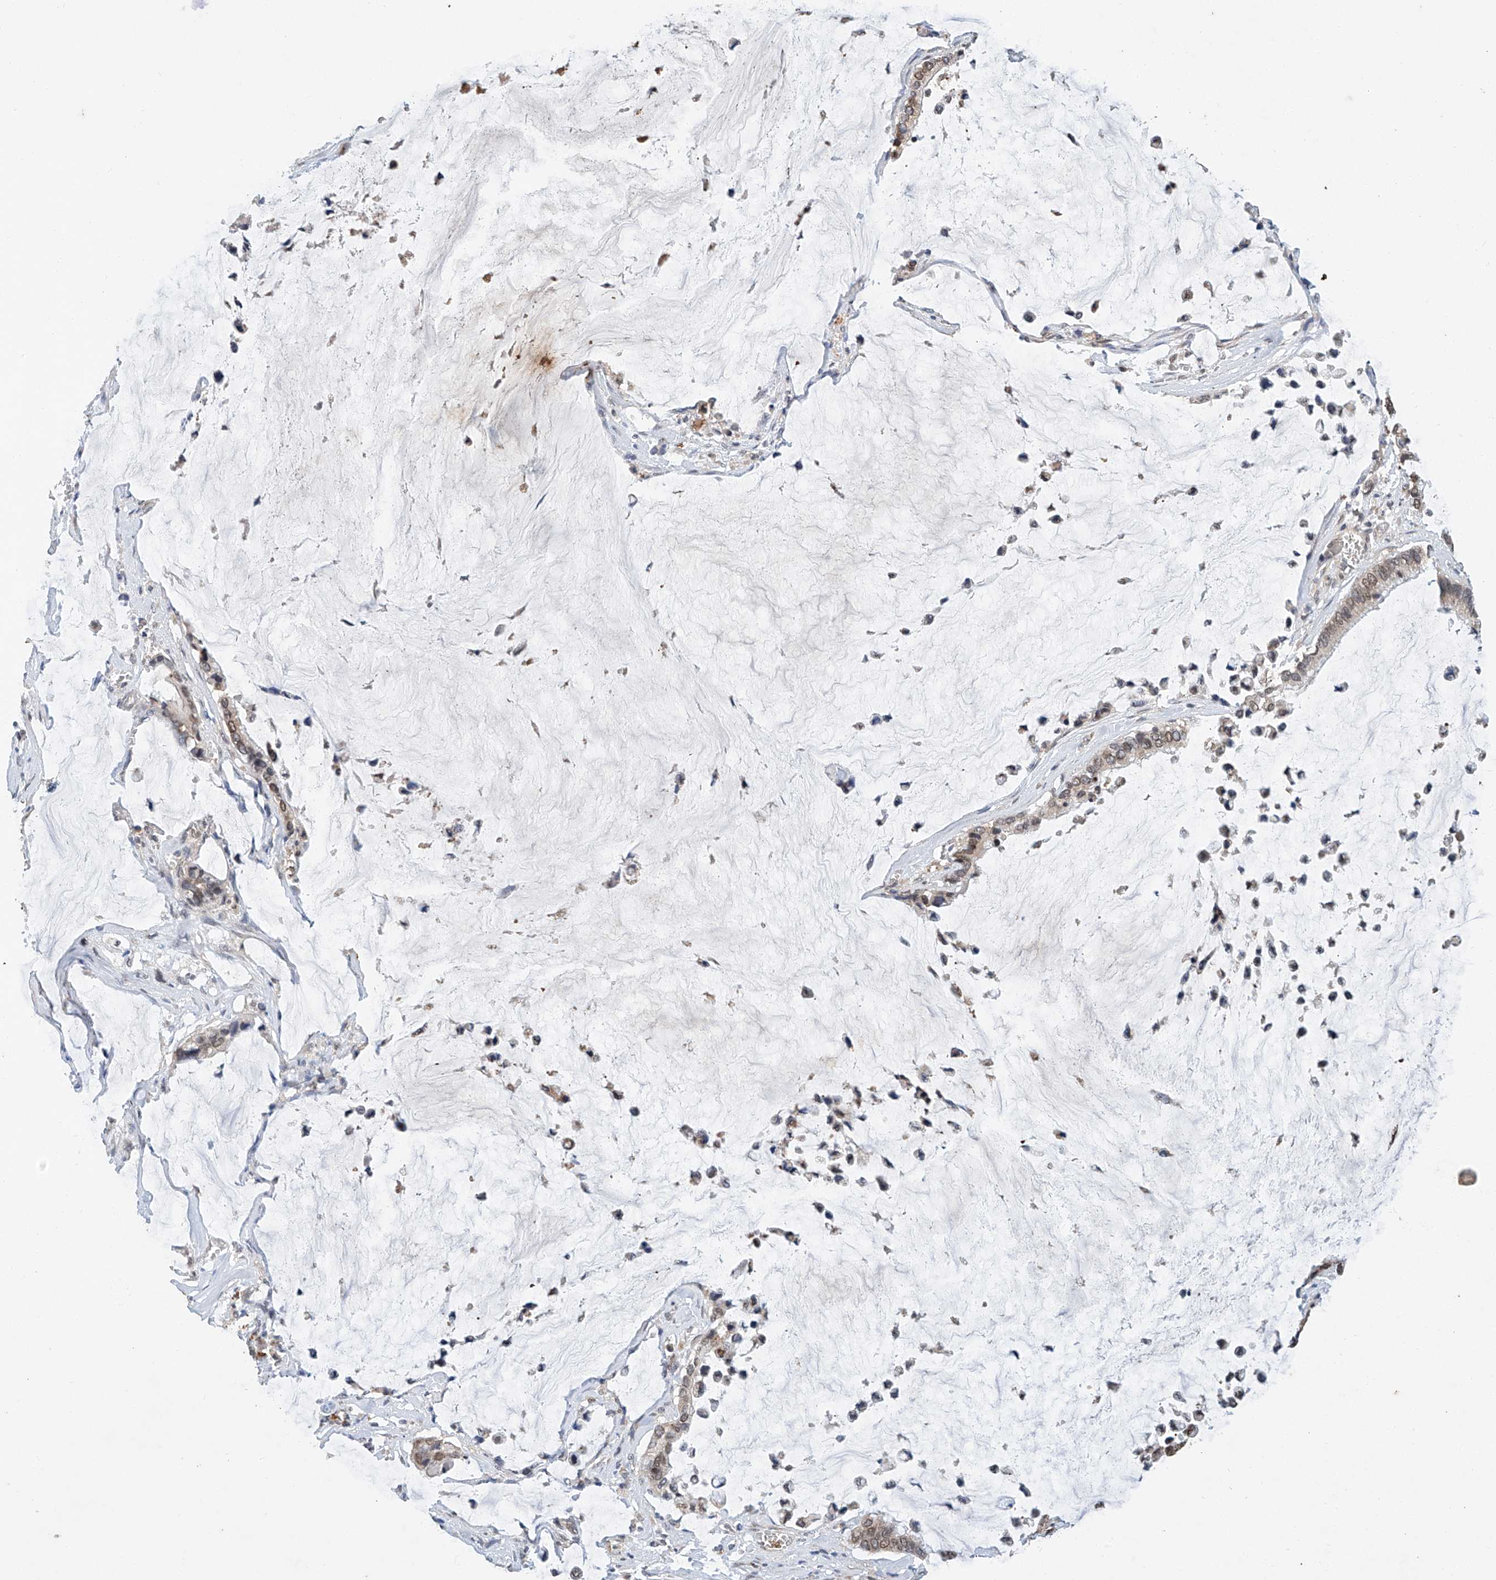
{"staining": {"intensity": "weak", "quantity": "25%-75%", "location": "cytoplasmic/membranous,nuclear"}, "tissue": "pancreatic cancer", "cell_type": "Tumor cells", "image_type": "cancer", "snomed": [{"axis": "morphology", "description": "Adenocarcinoma, NOS"}, {"axis": "topography", "description": "Pancreas"}], "caption": "Pancreatic adenocarcinoma was stained to show a protein in brown. There is low levels of weak cytoplasmic/membranous and nuclear staining in about 25%-75% of tumor cells.", "gene": "CTDP1", "patient": {"sex": "male", "age": 41}}